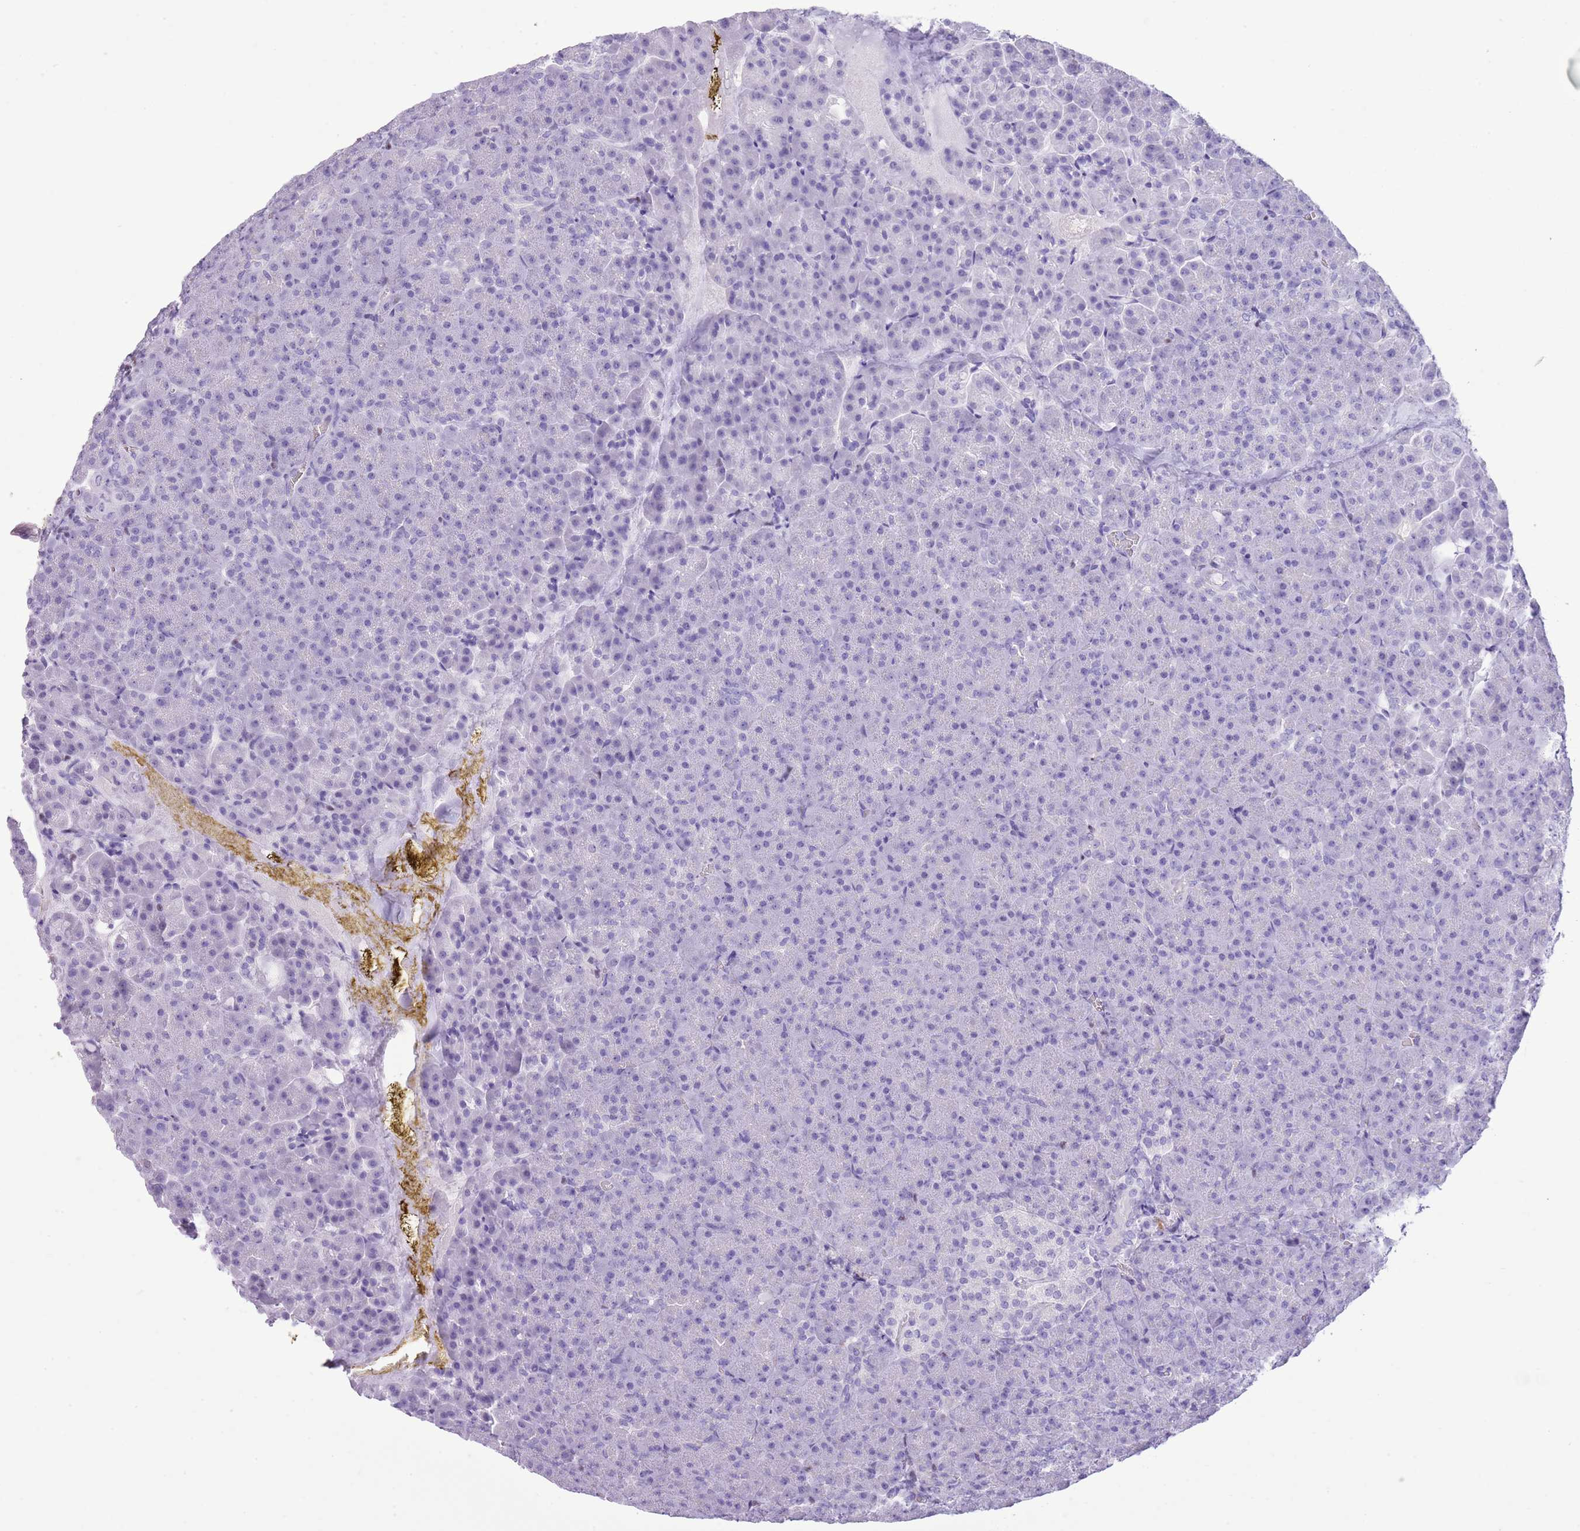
{"staining": {"intensity": "negative", "quantity": "none", "location": "none"}, "tissue": "pancreas", "cell_type": "Exocrine glandular cells", "image_type": "normal", "snomed": [{"axis": "morphology", "description": "Normal tissue, NOS"}, {"axis": "topography", "description": "Pancreas"}], "caption": "A histopathology image of pancreas stained for a protein displays no brown staining in exocrine glandular cells.", "gene": "BCL11B", "patient": {"sex": "female", "age": 74}}